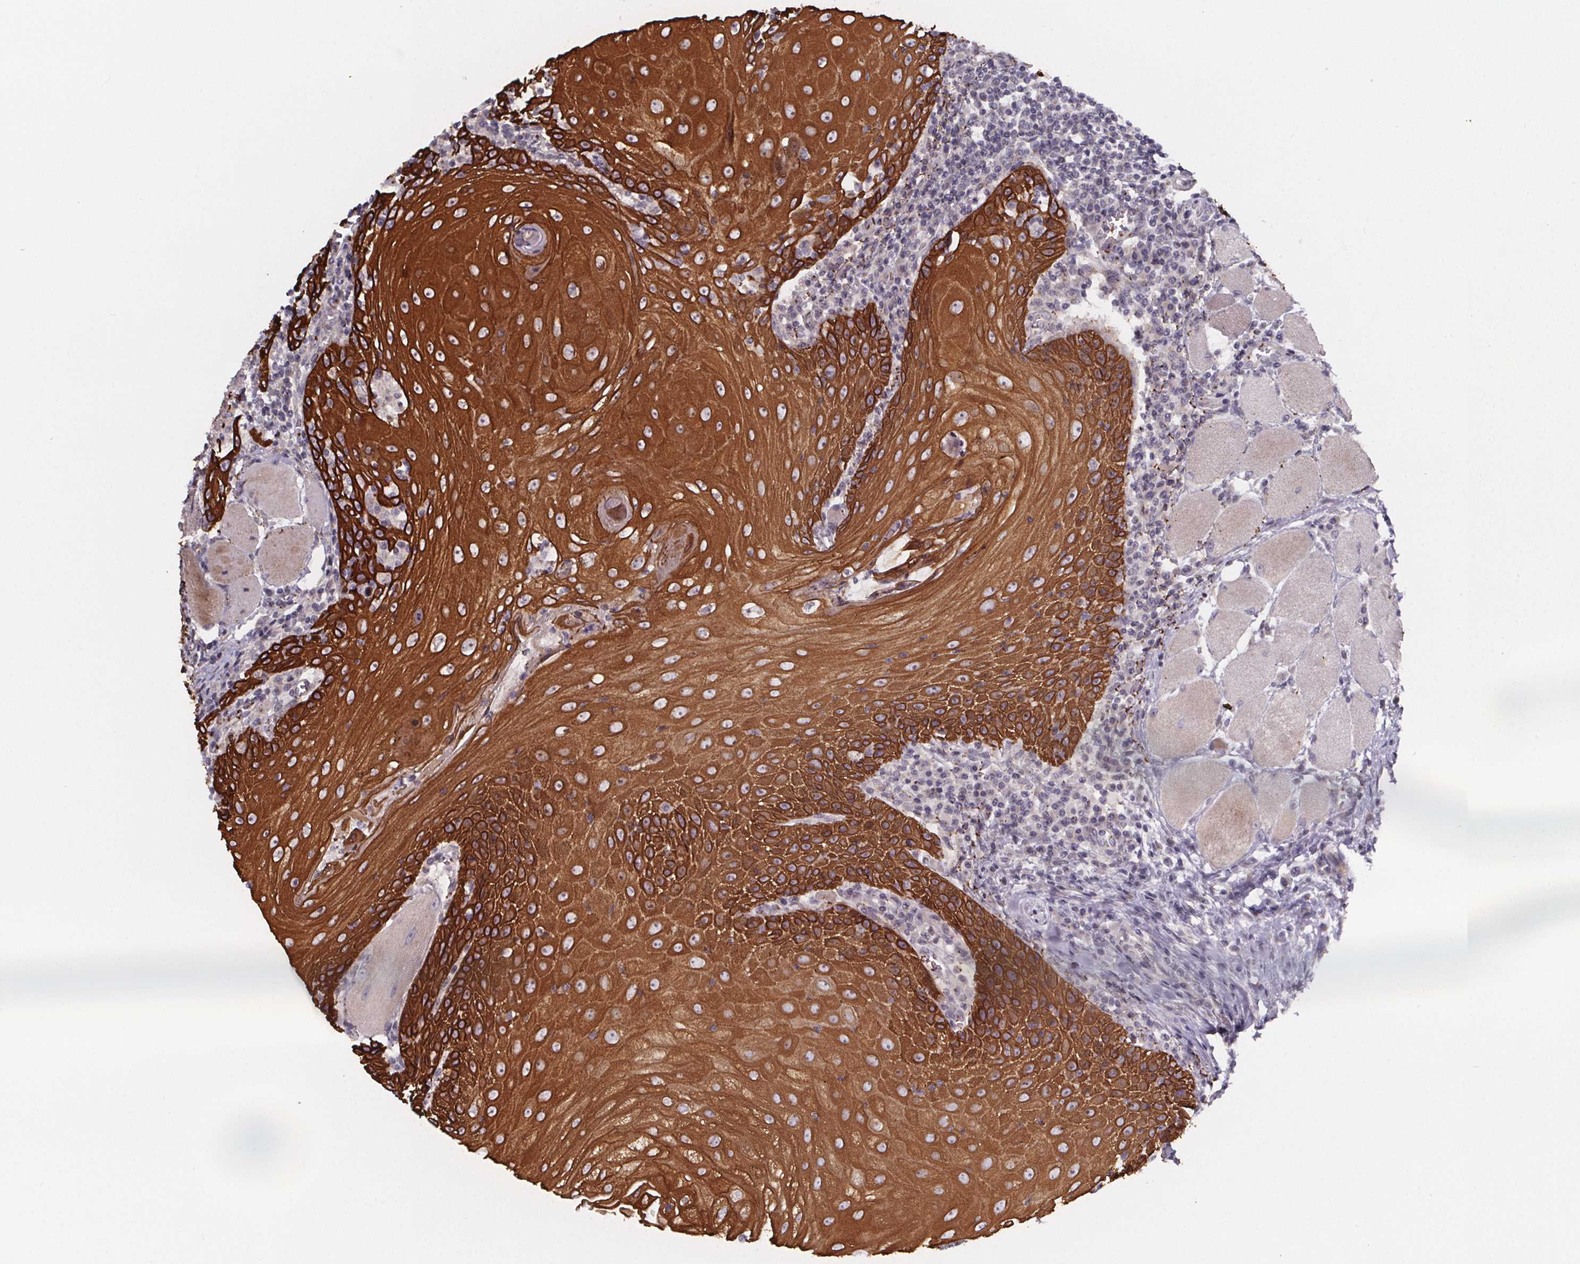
{"staining": {"intensity": "strong", "quantity": ">75%", "location": "cytoplasmic/membranous"}, "tissue": "head and neck cancer", "cell_type": "Tumor cells", "image_type": "cancer", "snomed": [{"axis": "morphology", "description": "Normal tissue, NOS"}, {"axis": "morphology", "description": "Squamous cell carcinoma, NOS"}, {"axis": "topography", "description": "Oral tissue"}, {"axis": "topography", "description": "Head-Neck"}], "caption": "Immunohistochemical staining of head and neck cancer demonstrates high levels of strong cytoplasmic/membranous positivity in approximately >75% of tumor cells. The staining was performed using DAB (3,3'-diaminobenzidine) to visualize the protein expression in brown, while the nuclei were stained in blue with hematoxylin (Magnification: 20x).", "gene": "NDST1", "patient": {"sex": "male", "age": 52}}